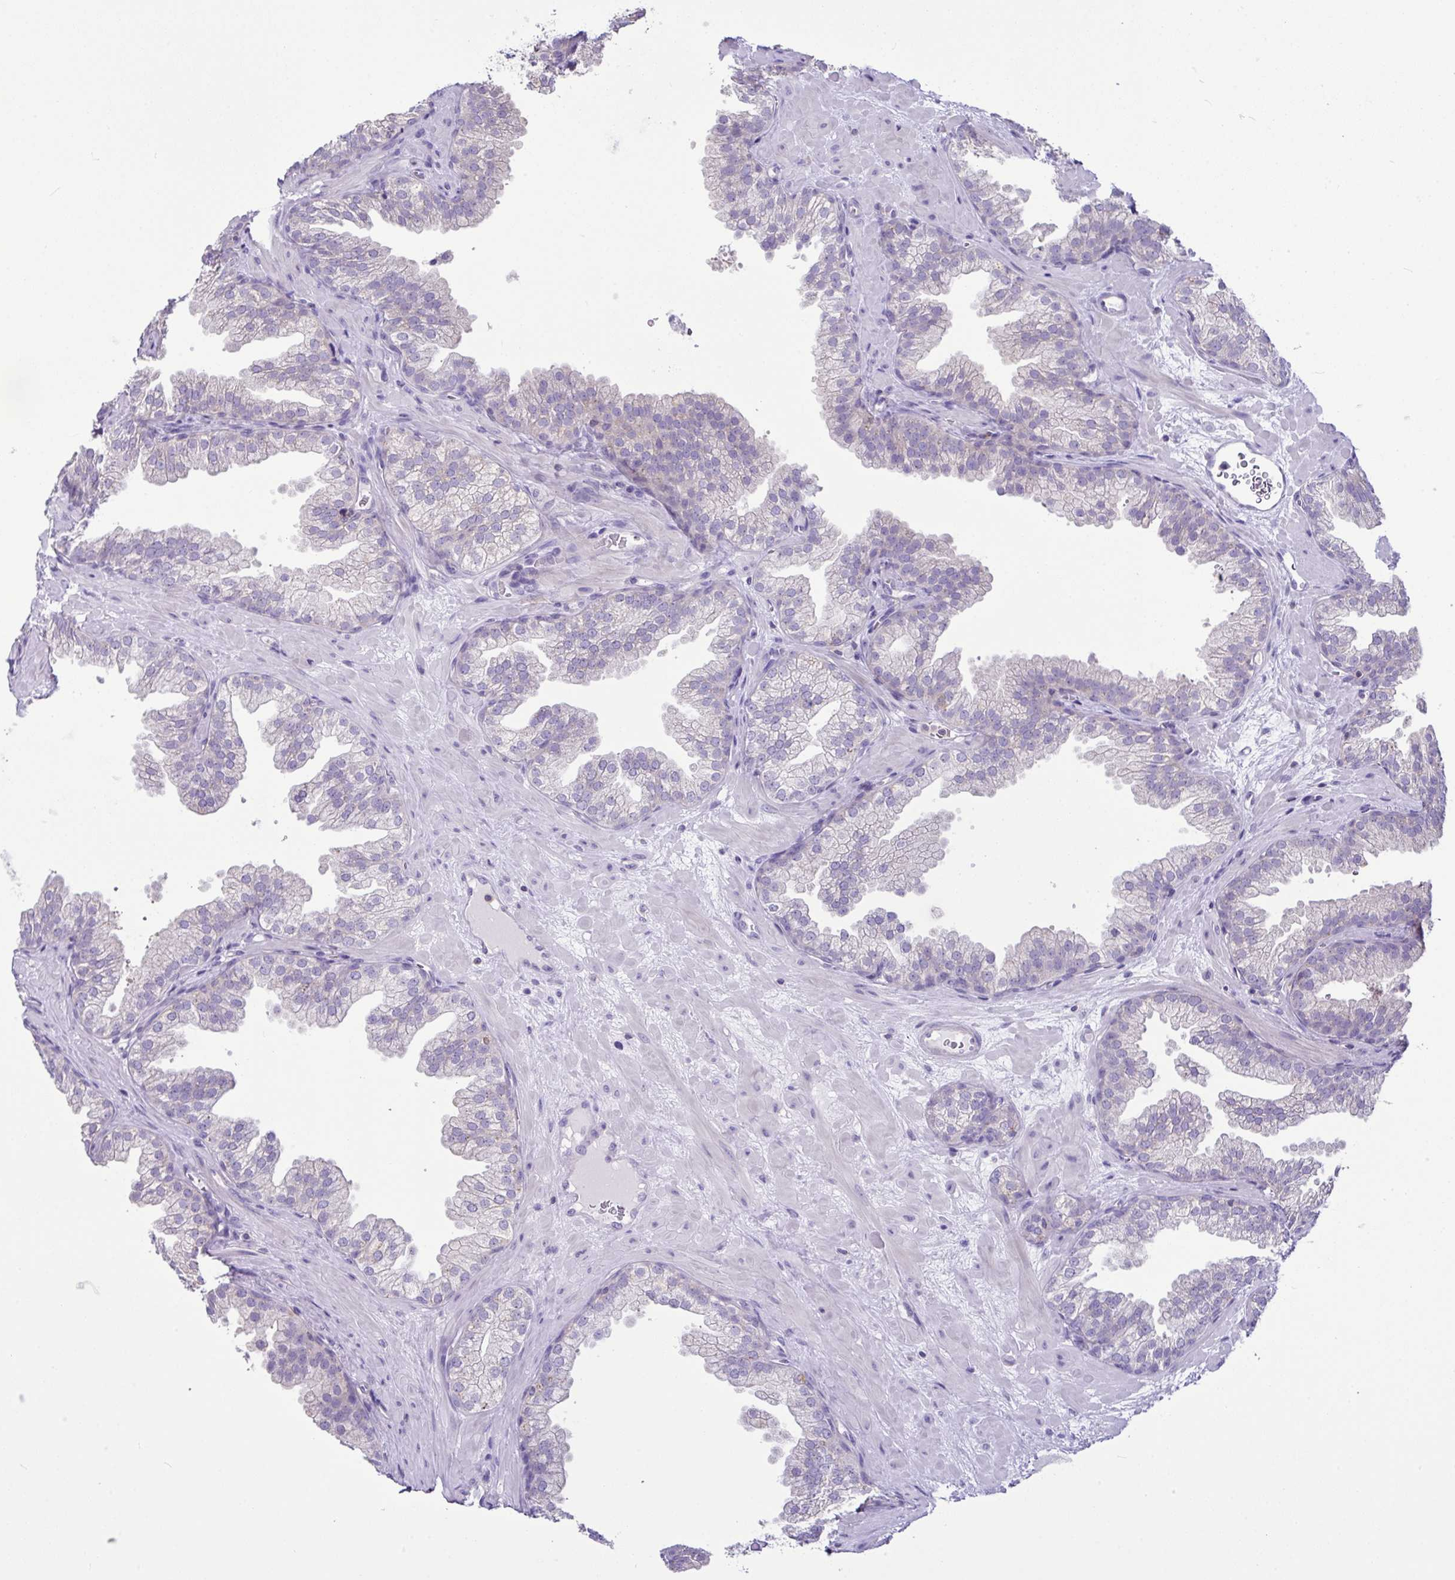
{"staining": {"intensity": "weak", "quantity": "<25%", "location": "cytoplasmic/membranous"}, "tissue": "prostate", "cell_type": "Glandular cells", "image_type": "normal", "snomed": [{"axis": "morphology", "description": "Normal tissue, NOS"}, {"axis": "topography", "description": "Prostate"}], "caption": "This is an IHC image of benign human prostate. There is no staining in glandular cells.", "gene": "D2HGDH", "patient": {"sex": "male", "age": 37}}